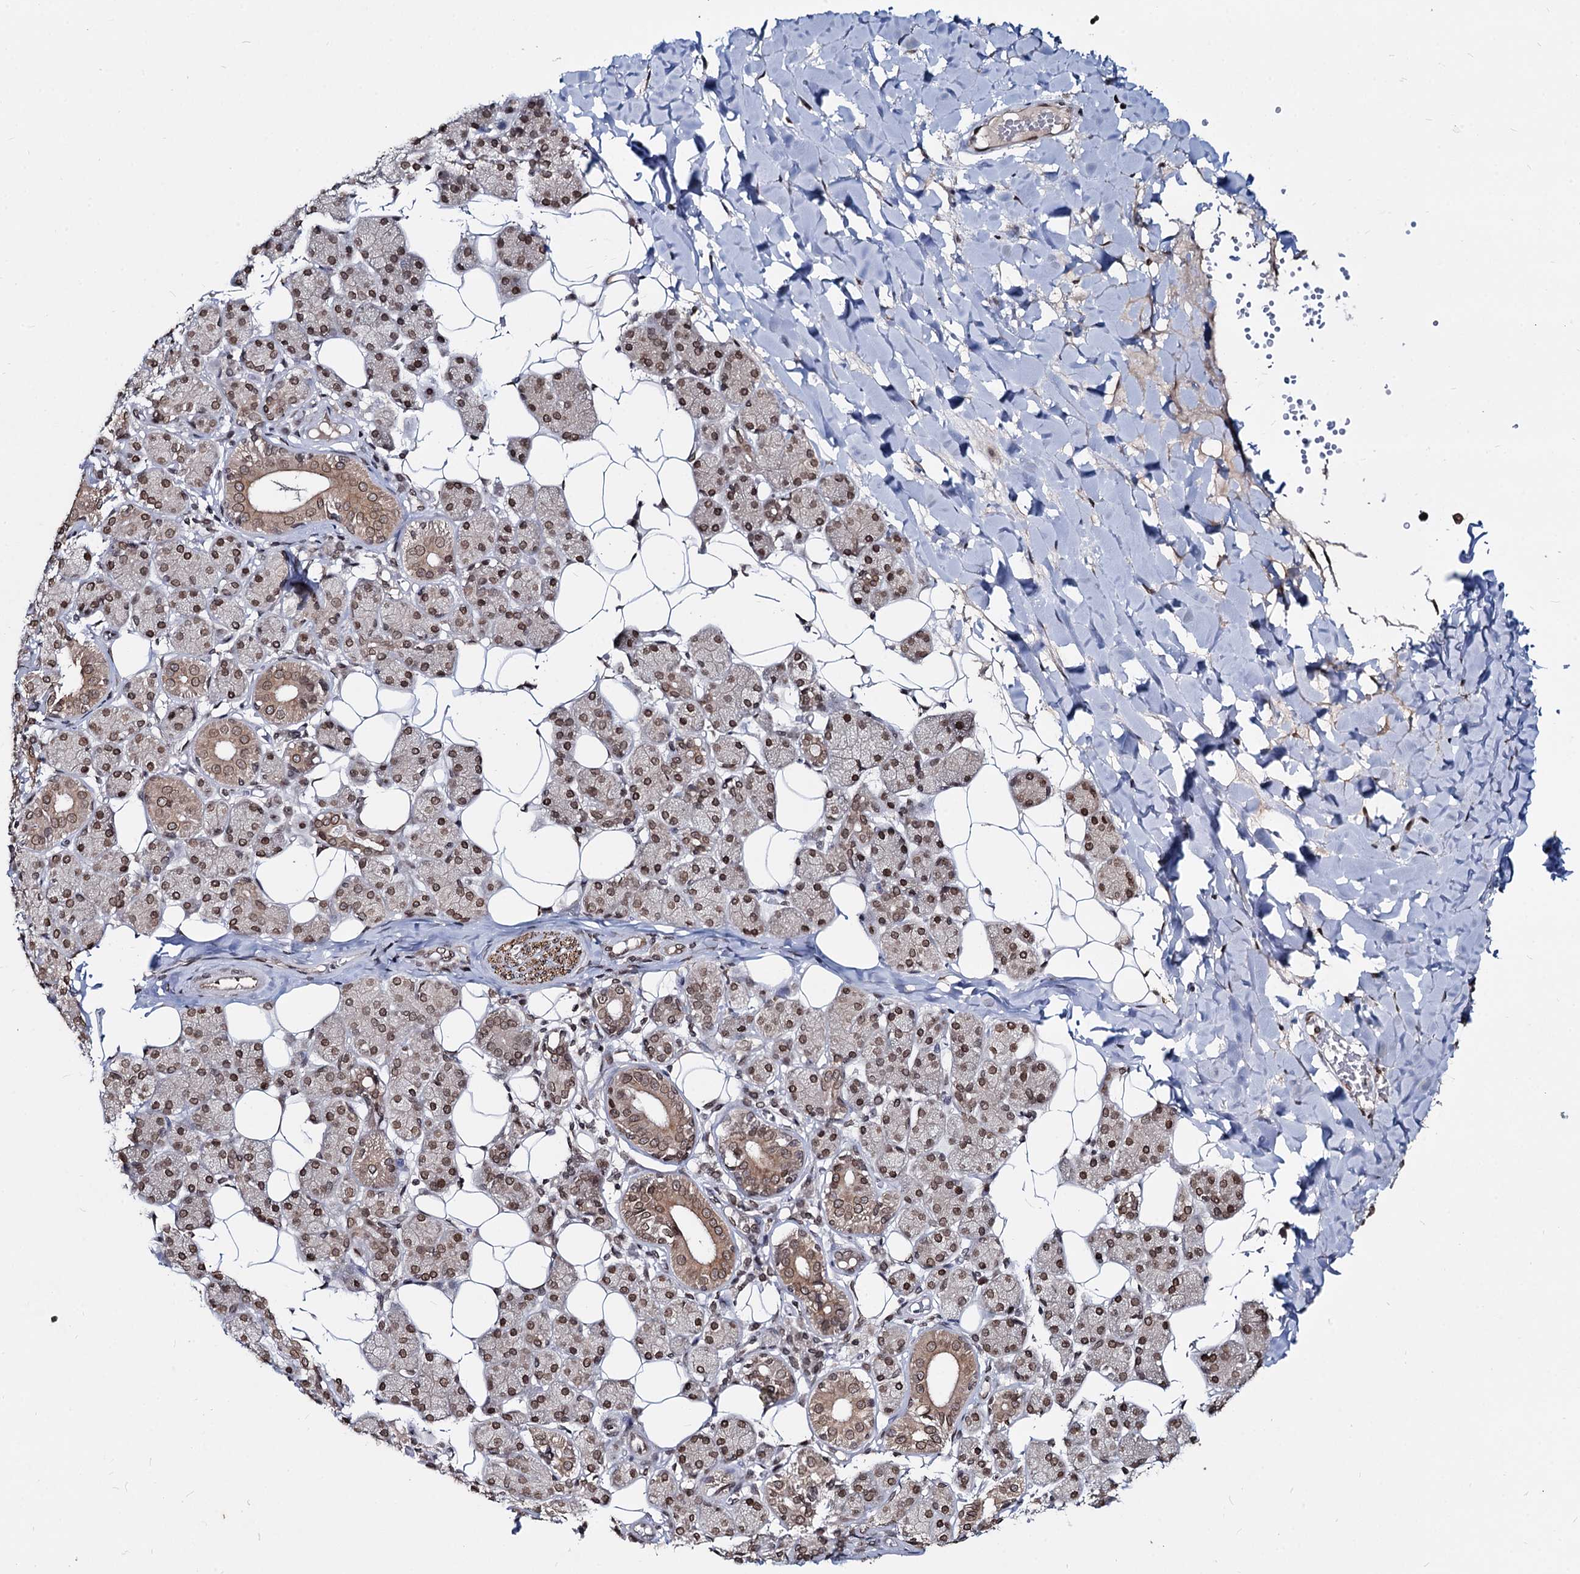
{"staining": {"intensity": "moderate", "quantity": ">75%", "location": "cytoplasmic/membranous,nuclear"}, "tissue": "salivary gland", "cell_type": "Glandular cells", "image_type": "normal", "snomed": [{"axis": "morphology", "description": "Normal tissue, NOS"}, {"axis": "topography", "description": "Salivary gland"}], "caption": "Immunohistochemistry (IHC) micrograph of normal salivary gland: salivary gland stained using IHC shows medium levels of moderate protein expression localized specifically in the cytoplasmic/membranous,nuclear of glandular cells, appearing as a cytoplasmic/membranous,nuclear brown color.", "gene": "RNF6", "patient": {"sex": "female", "age": 33}}